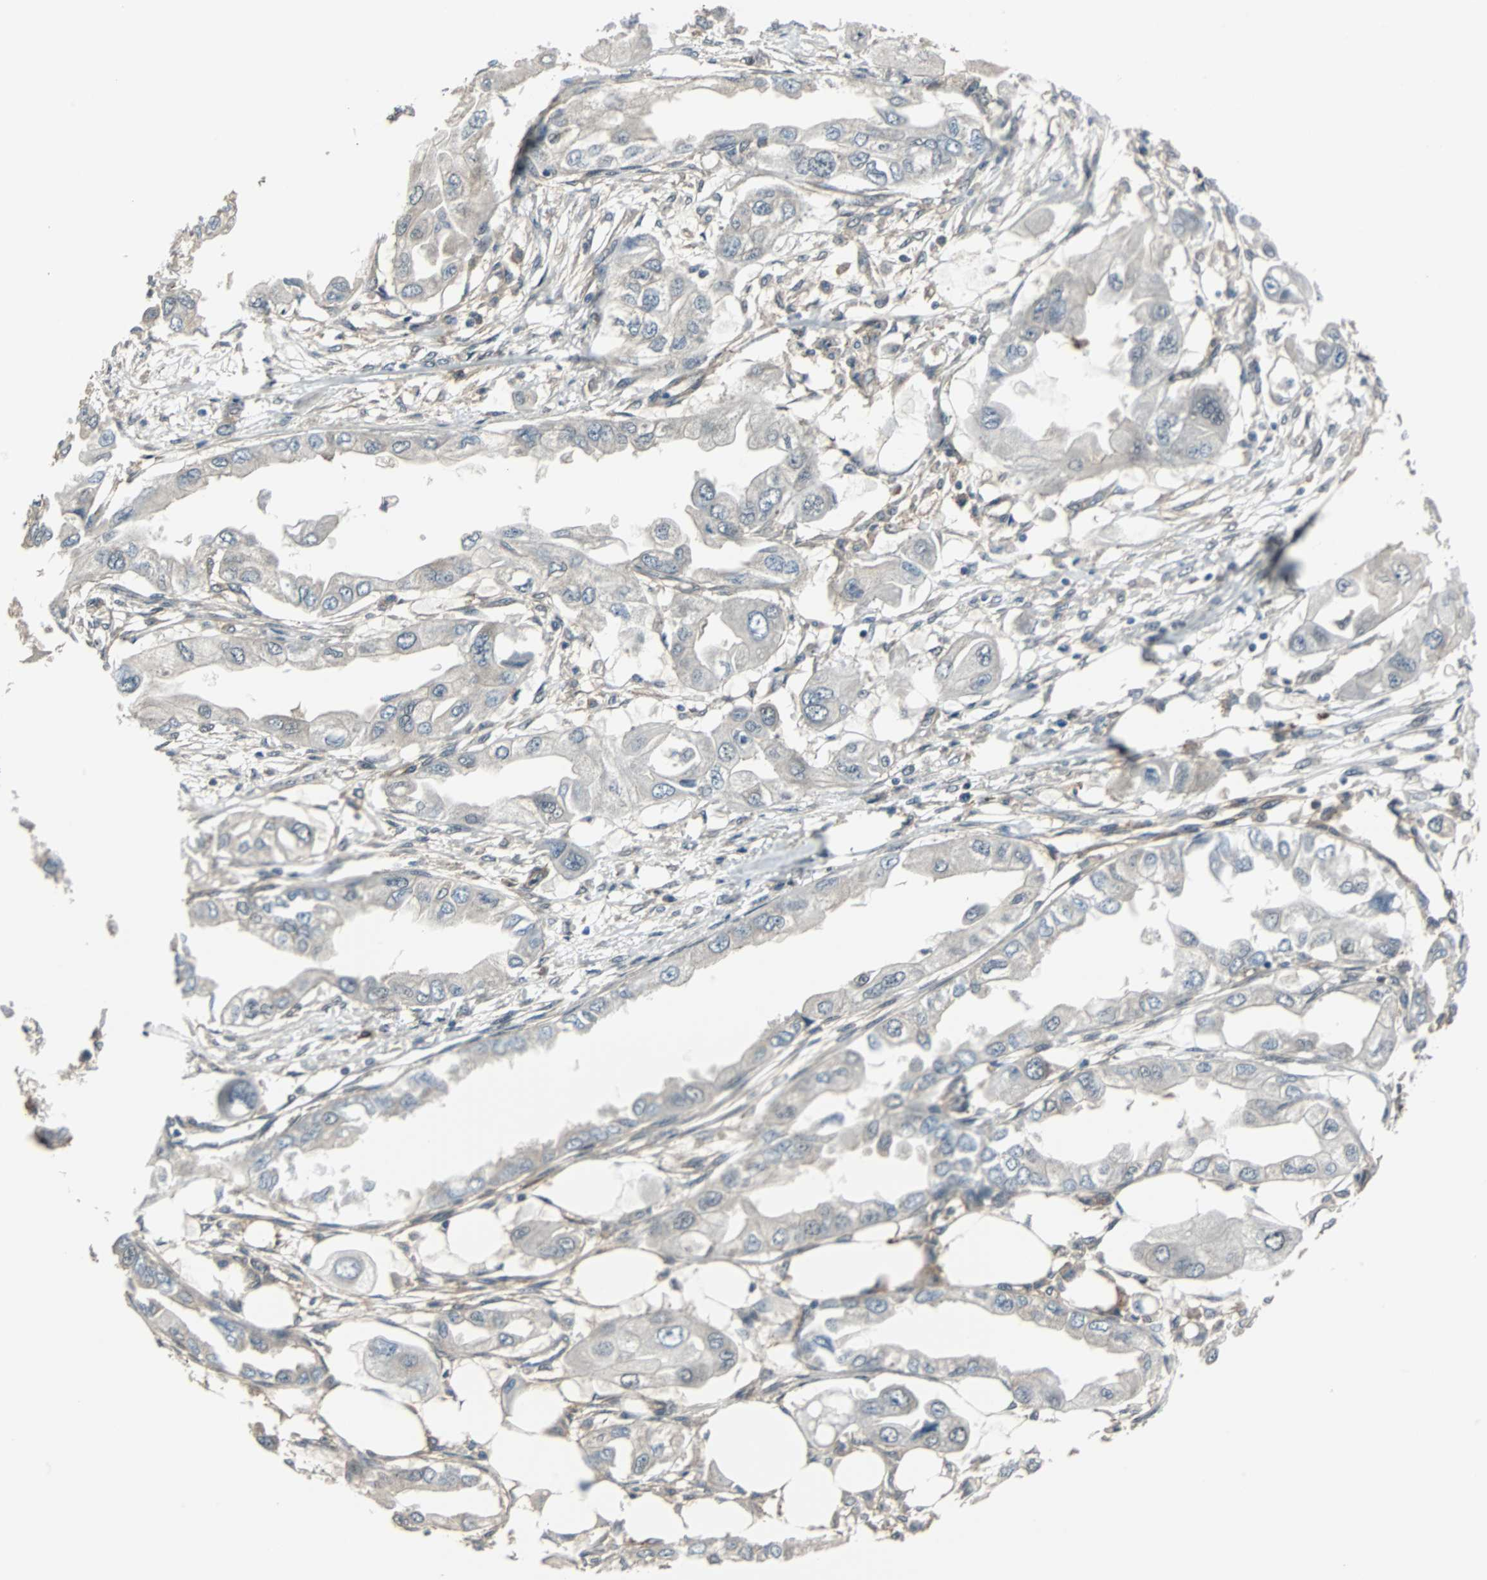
{"staining": {"intensity": "negative", "quantity": "none", "location": "none"}, "tissue": "endometrial cancer", "cell_type": "Tumor cells", "image_type": "cancer", "snomed": [{"axis": "morphology", "description": "Adenocarcinoma, NOS"}, {"axis": "topography", "description": "Endometrium"}], "caption": "Tumor cells show no significant positivity in endometrial adenocarcinoma.", "gene": "MKX", "patient": {"sex": "female", "age": 67}}